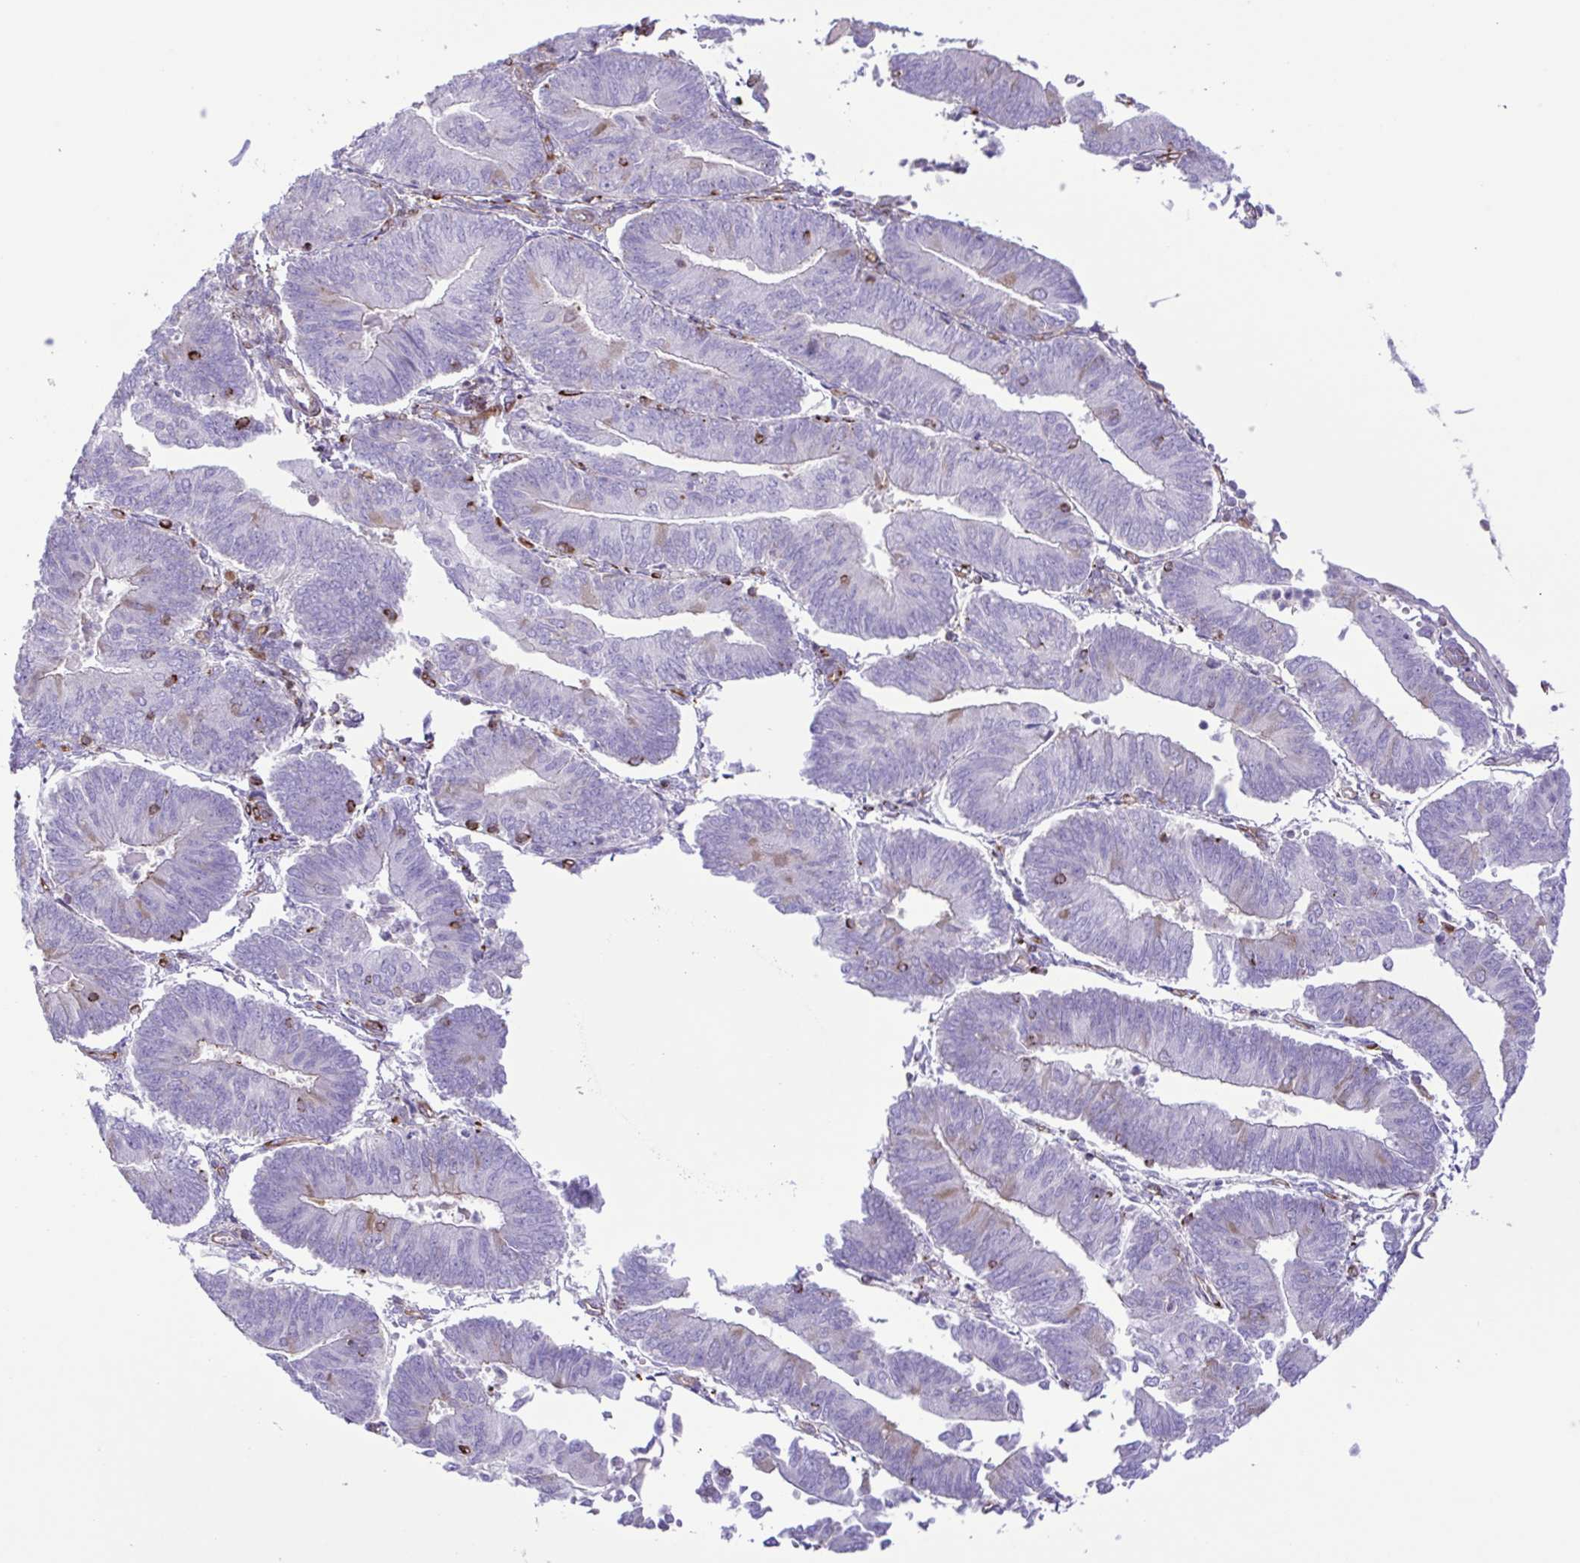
{"staining": {"intensity": "negative", "quantity": "none", "location": "none"}, "tissue": "endometrial cancer", "cell_type": "Tumor cells", "image_type": "cancer", "snomed": [{"axis": "morphology", "description": "Adenocarcinoma, NOS"}, {"axis": "topography", "description": "Endometrium"}], "caption": "Tumor cells are negative for protein expression in human endometrial cancer.", "gene": "FLT1", "patient": {"sex": "female", "age": 65}}